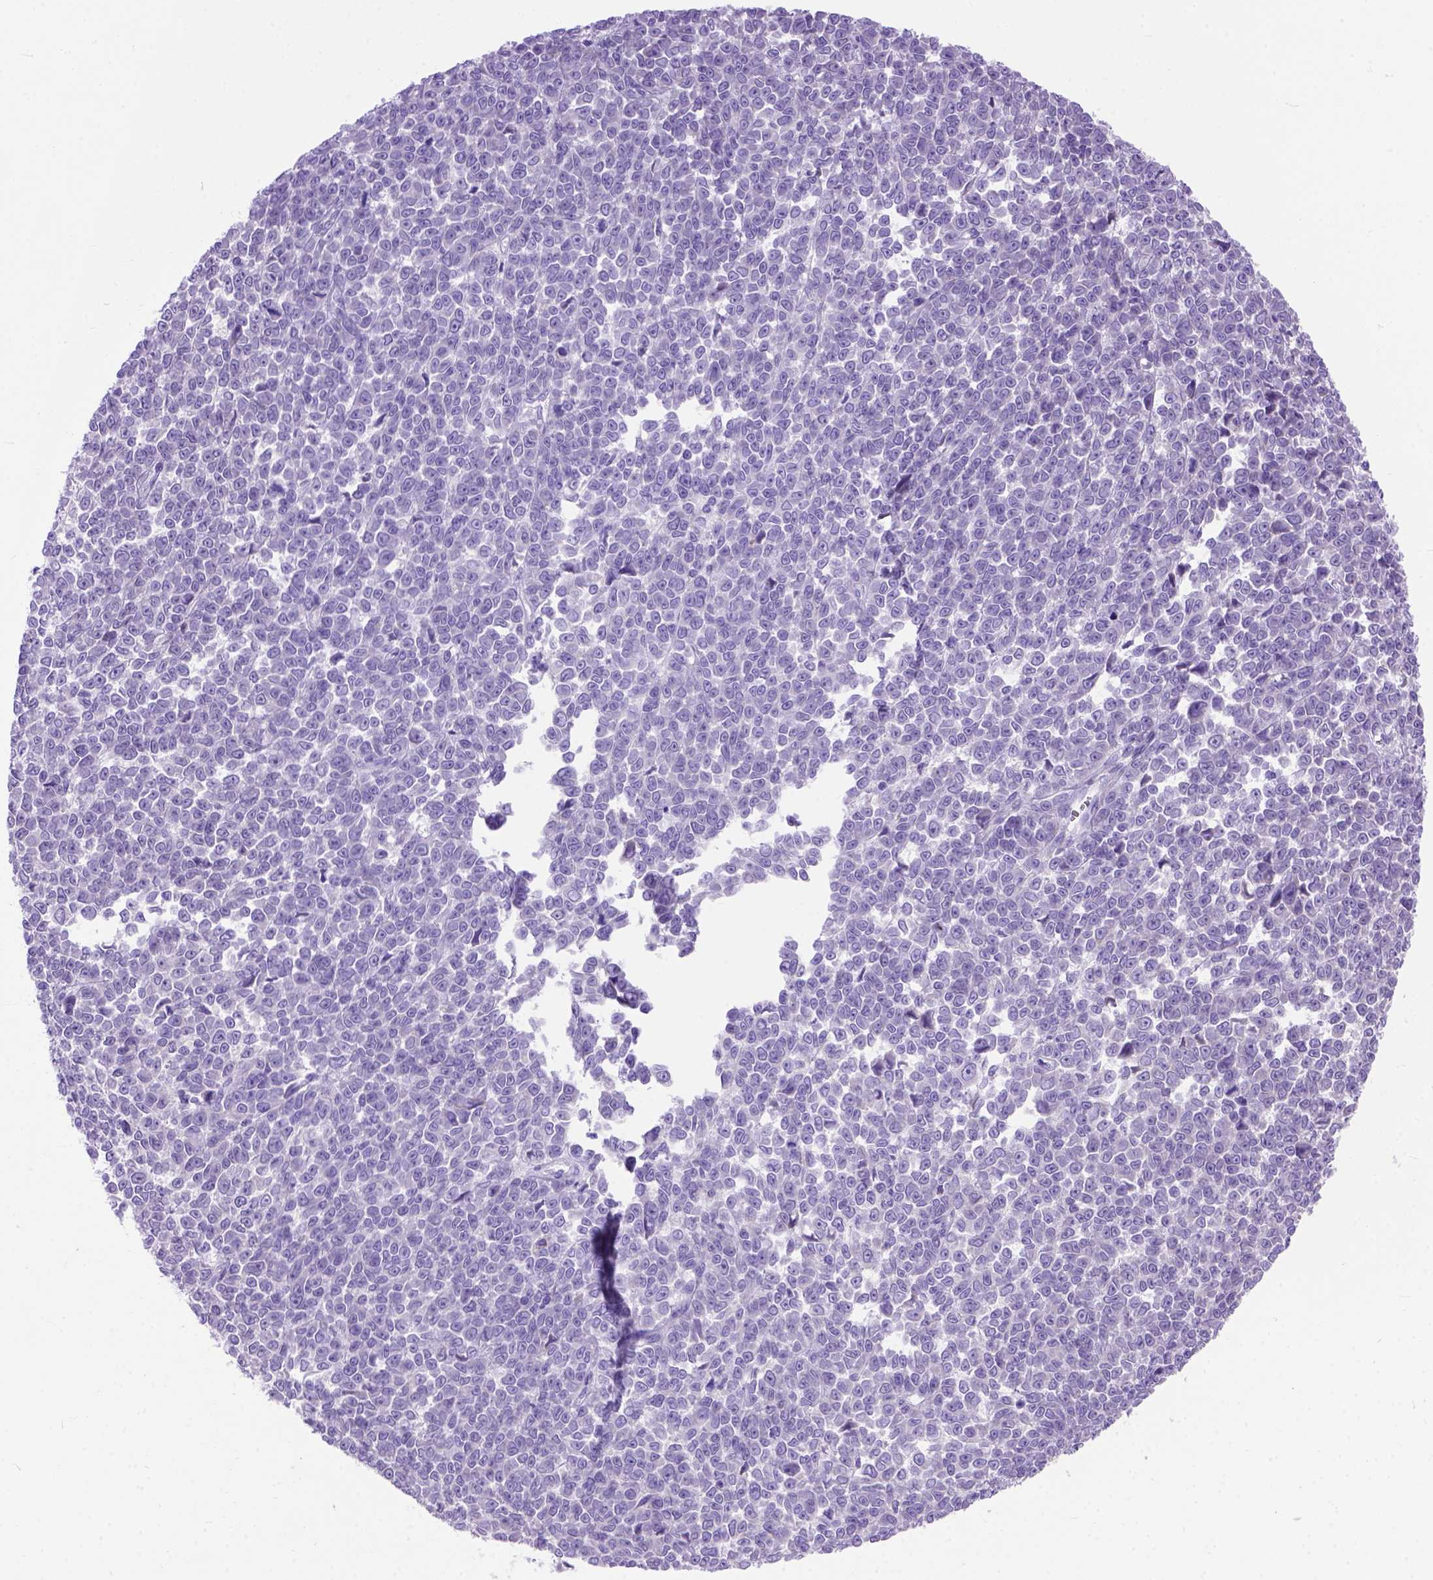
{"staining": {"intensity": "negative", "quantity": "none", "location": "none"}, "tissue": "melanoma", "cell_type": "Tumor cells", "image_type": "cancer", "snomed": [{"axis": "morphology", "description": "Malignant melanoma, NOS"}, {"axis": "topography", "description": "Skin"}], "caption": "Micrograph shows no protein positivity in tumor cells of malignant melanoma tissue. The staining was performed using DAB (3,3'-diaminobenzidine) to visualize the protein expression in brown, while the nuclei were stained in blue with hematoxylin (Magnification: 20x).", "gene": "ODAD3", "patient": {"sex": "female", "age": 95}}